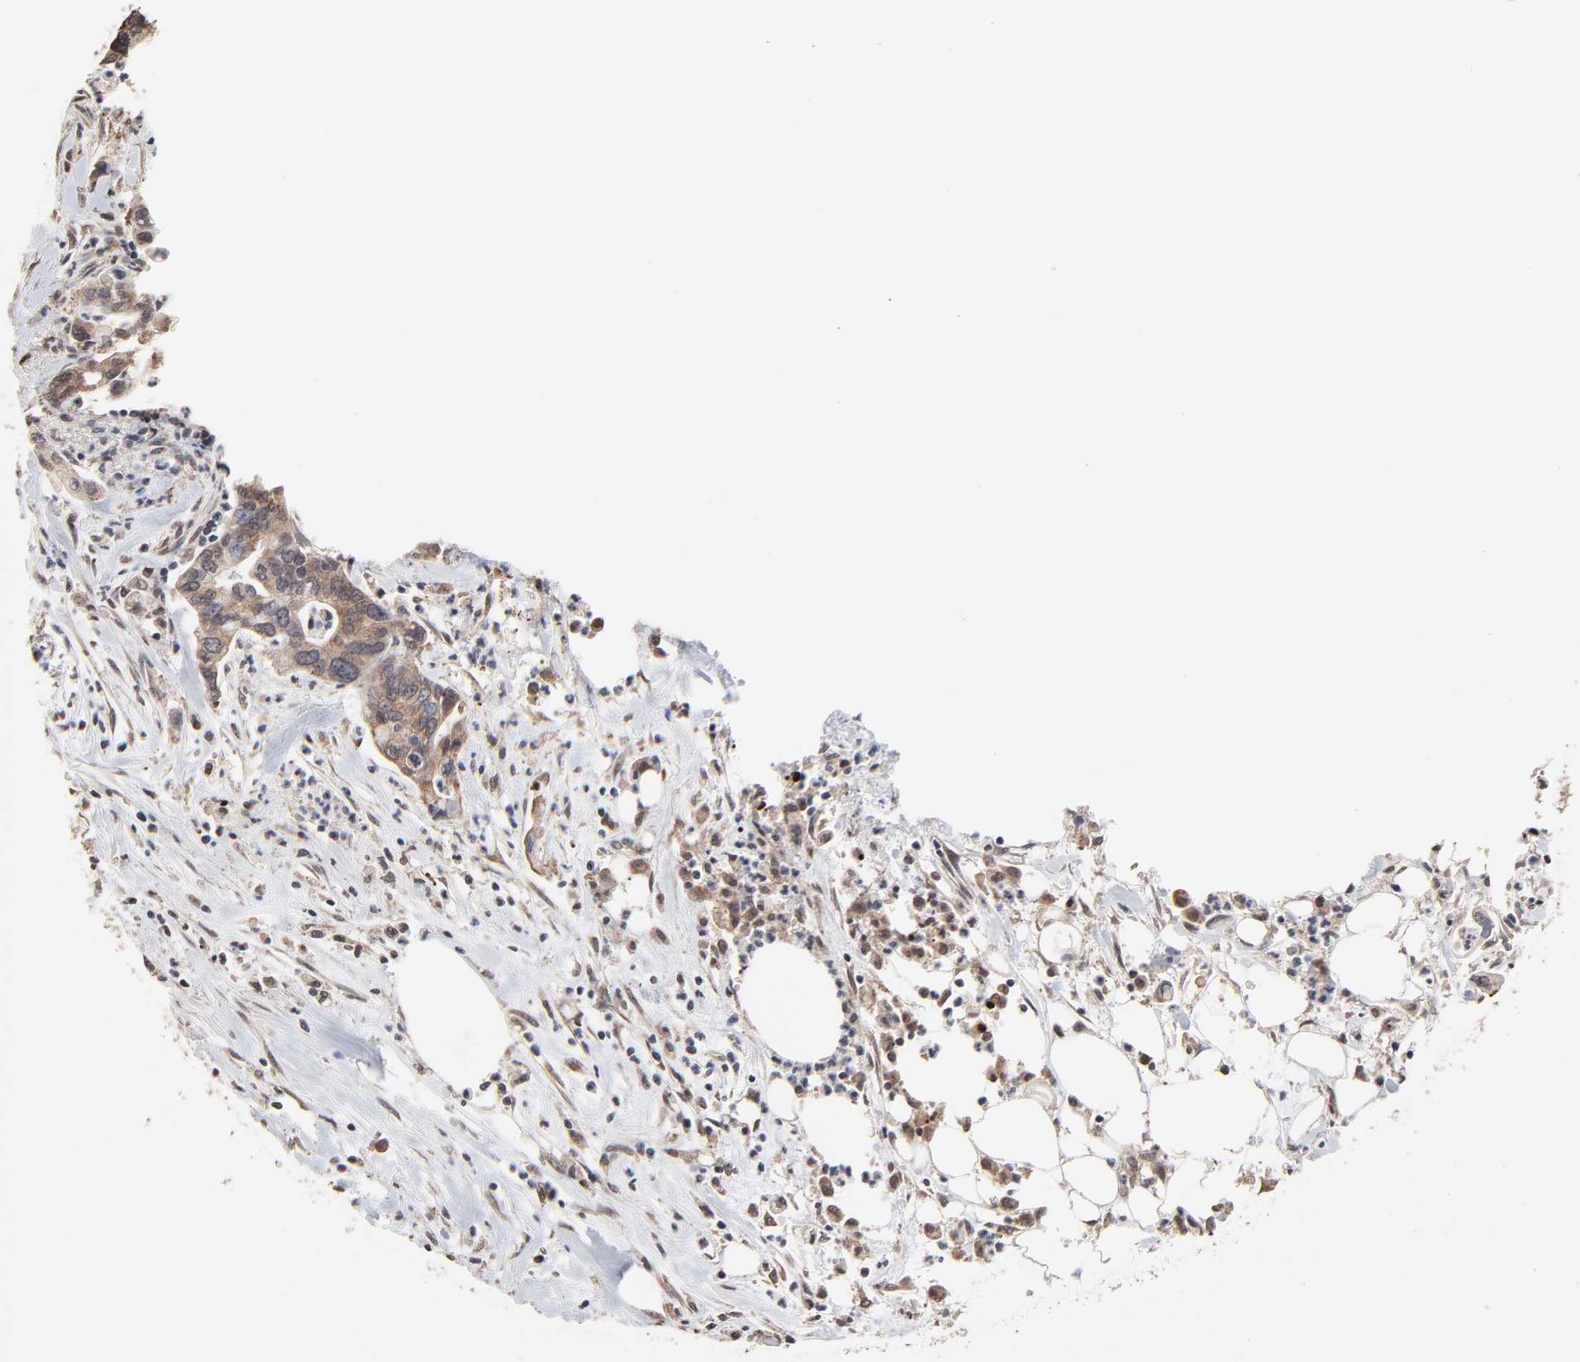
{"staining": {"intensity": "moderate", "quantity": ">75%", "location": "cytoplasmic/membranous"}, "tissue": "pancreatic cancer", "cell_type": "Tumor cells", "image_type": "cancer", "snomed": [{"axis": "morphology", "description": "Adenocarcinoma, NOS"}, {"axis": "topography", "description": "Pancreas"}], "caption": "Immunohistochemical staining of human pancreatic adenocarcinoma reveals moderate cytoplasmic/membranous protein staining in approximately >75% of tumor cells.", "gene": "CHM", "patient": {"sex": "male", "age": 70}}